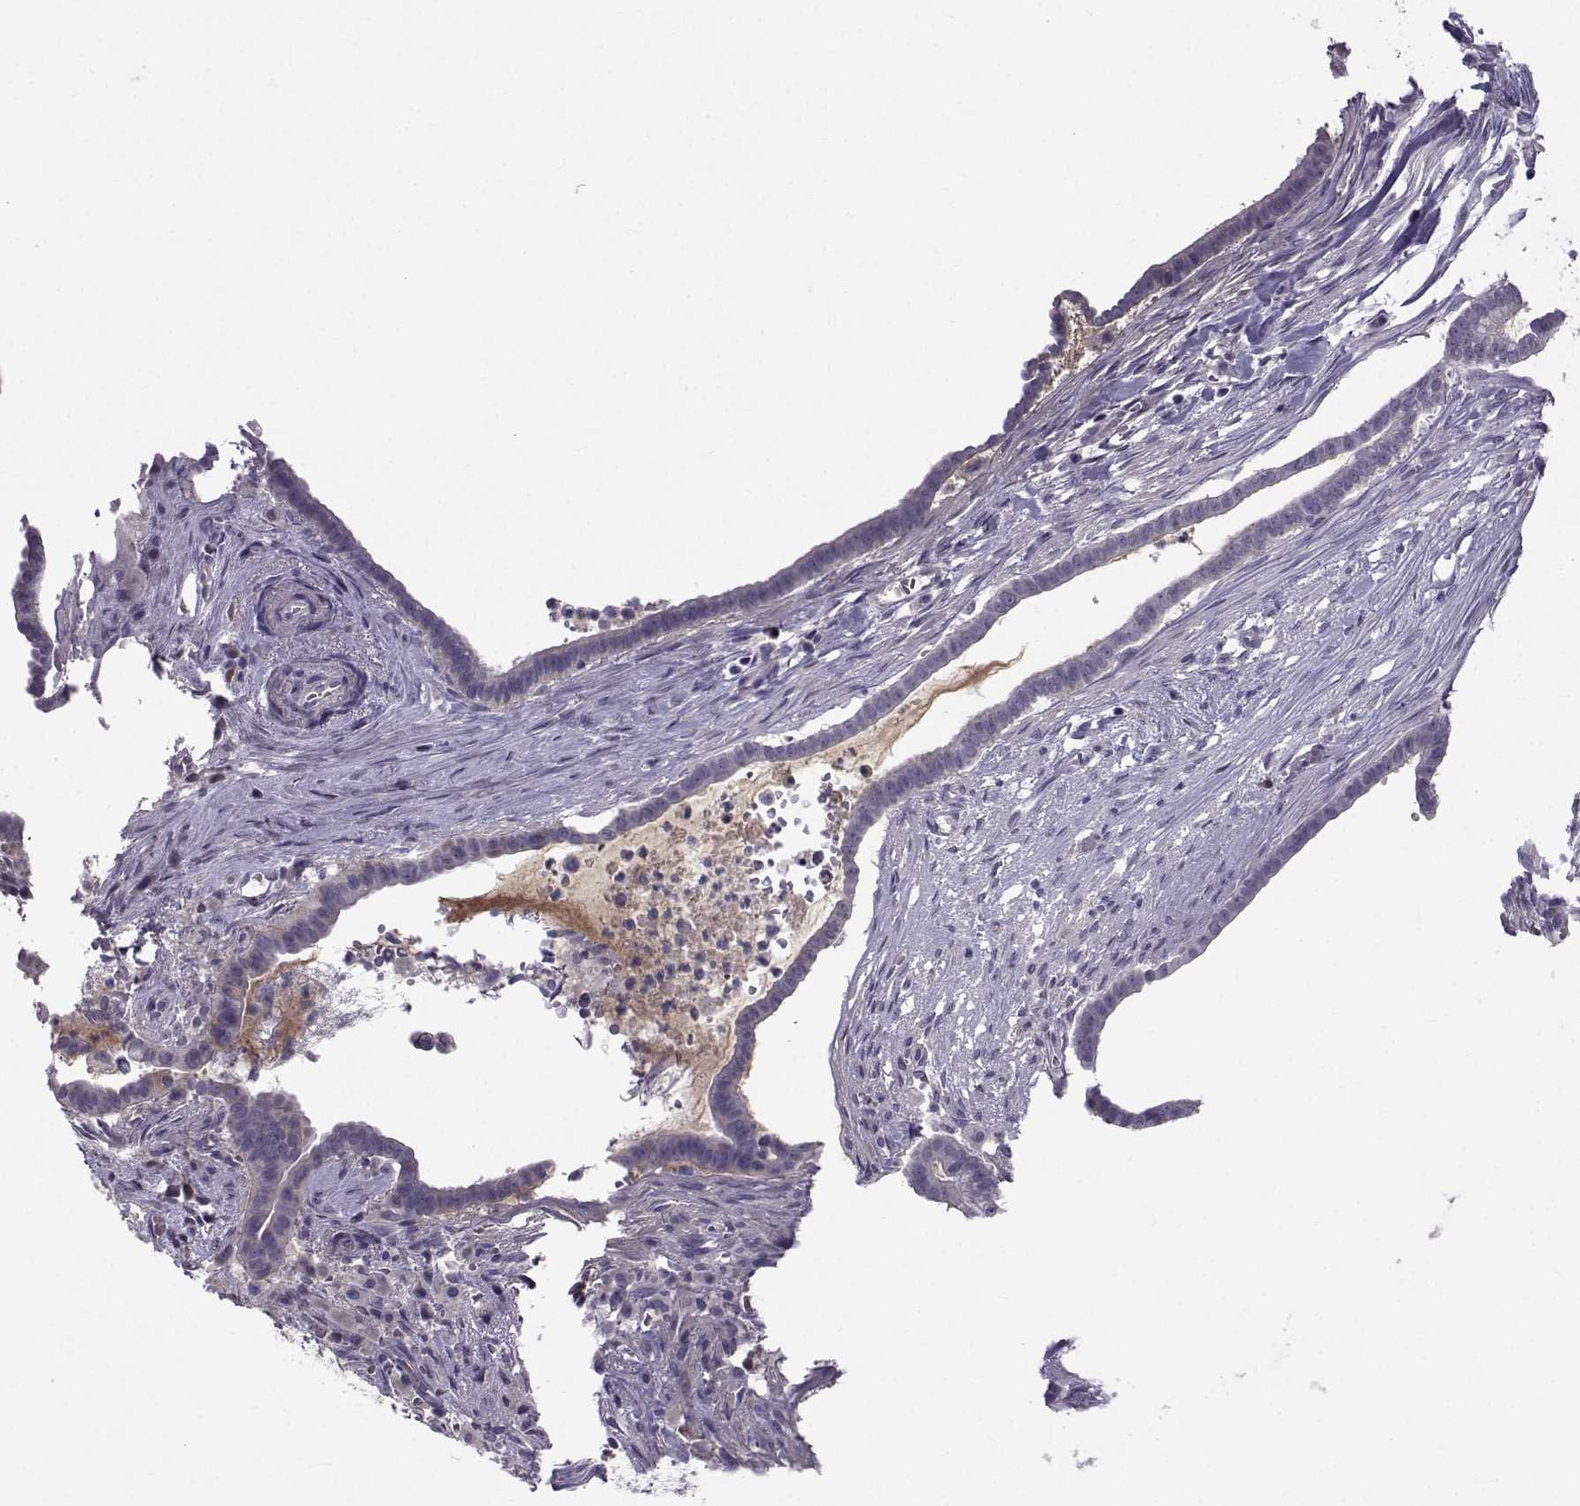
{"staining": {"intensity": "negative", "quantity": "none", "location": "none"}, "tissue": "pancreatic cancer", "cell_type": "Tumor cells", "image_type": "cancer", "snomed": [{"axis": "morphology", "description": "Adenocarcinoma, NOS"}, {"axis": "topography", "description": "Pancreas"}], "caption": "Immunohistochemical staining of adenocarcinoma (pancreatic) demonstrates no significant expression in tumor cells.", "gene": "TNFRSF11B", "patient": {"sex": "male", "age": 61}}